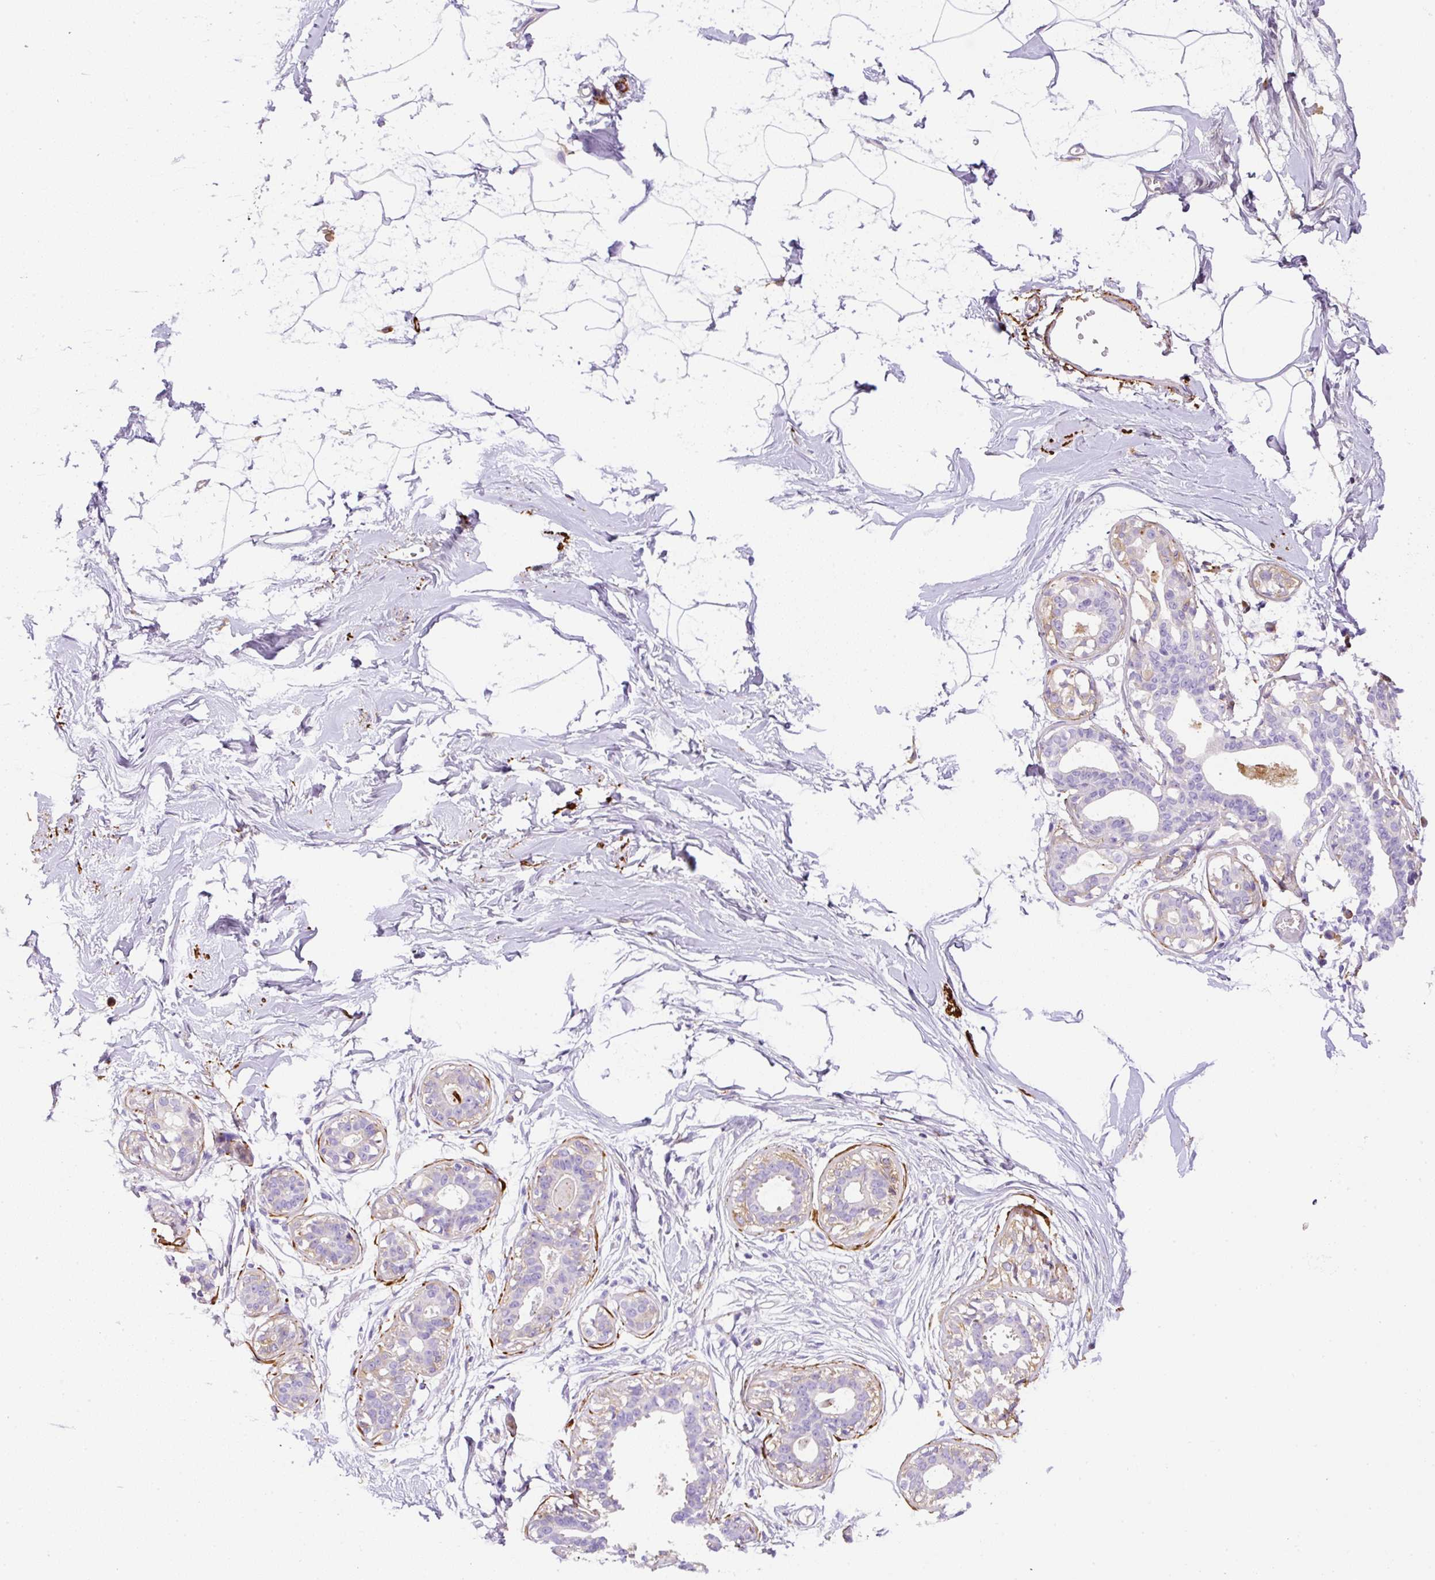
{"staining": {"intensity": "negative", "quantity": "none", "location": "none"}, "tissue": "breast", "cell_type": "Adipocytes", "image_type": "normal", "snomed": [{"axis": "morphology", "description": "Normal tissue, NOS"}, {"axis": "topography", "description": "Breast"}], "caption": "Human breast stained for a protein using immunohistochemistry displays no staining in adipocytes.", "gene": "APCS", "patient": {"sex": "female", "age": 45}}